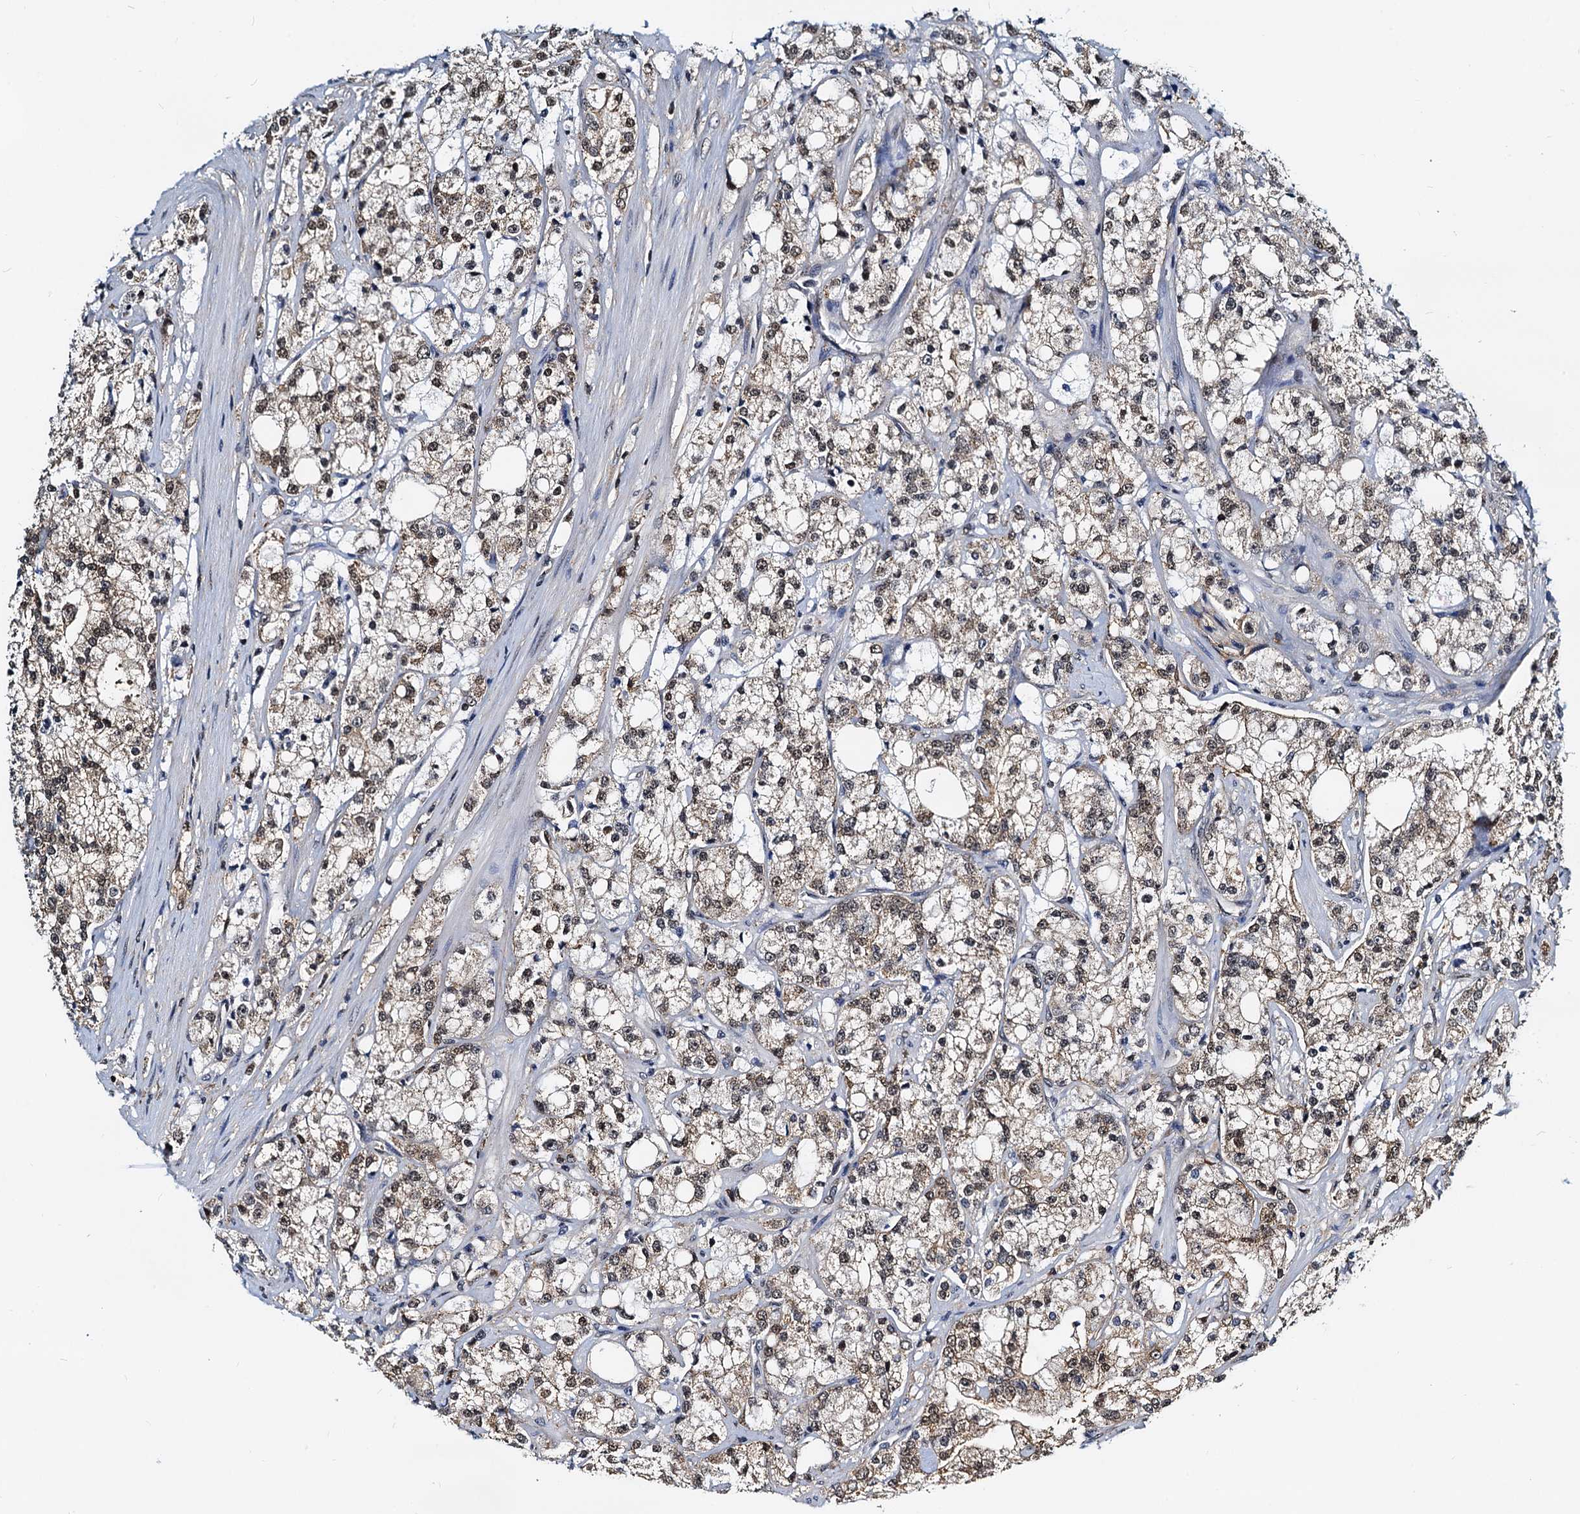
{"staining": {"intensity": "moderate", "quantity": "25%-75%", "location": "cytoplasmic/membranous,nuclear"}, "tissue": "prostate cancer", "cell_type": "Tumor cells", "image_type": "cancer", "snomed": [{"axis": "morphology", "description": "Adenocarcinoma, High grade"}, {"axis": "topography", "description": "Prostate"}], "caption": "Protein expression analysis of adenocarcinoma (high-grade) (prostate) shows moderate cytoplasmic/membranous and nuclear staining in approximately 25%-75% of tumor cells.", "gene": "PTGES3", "patient": {"sex": "male", "age": 64}}